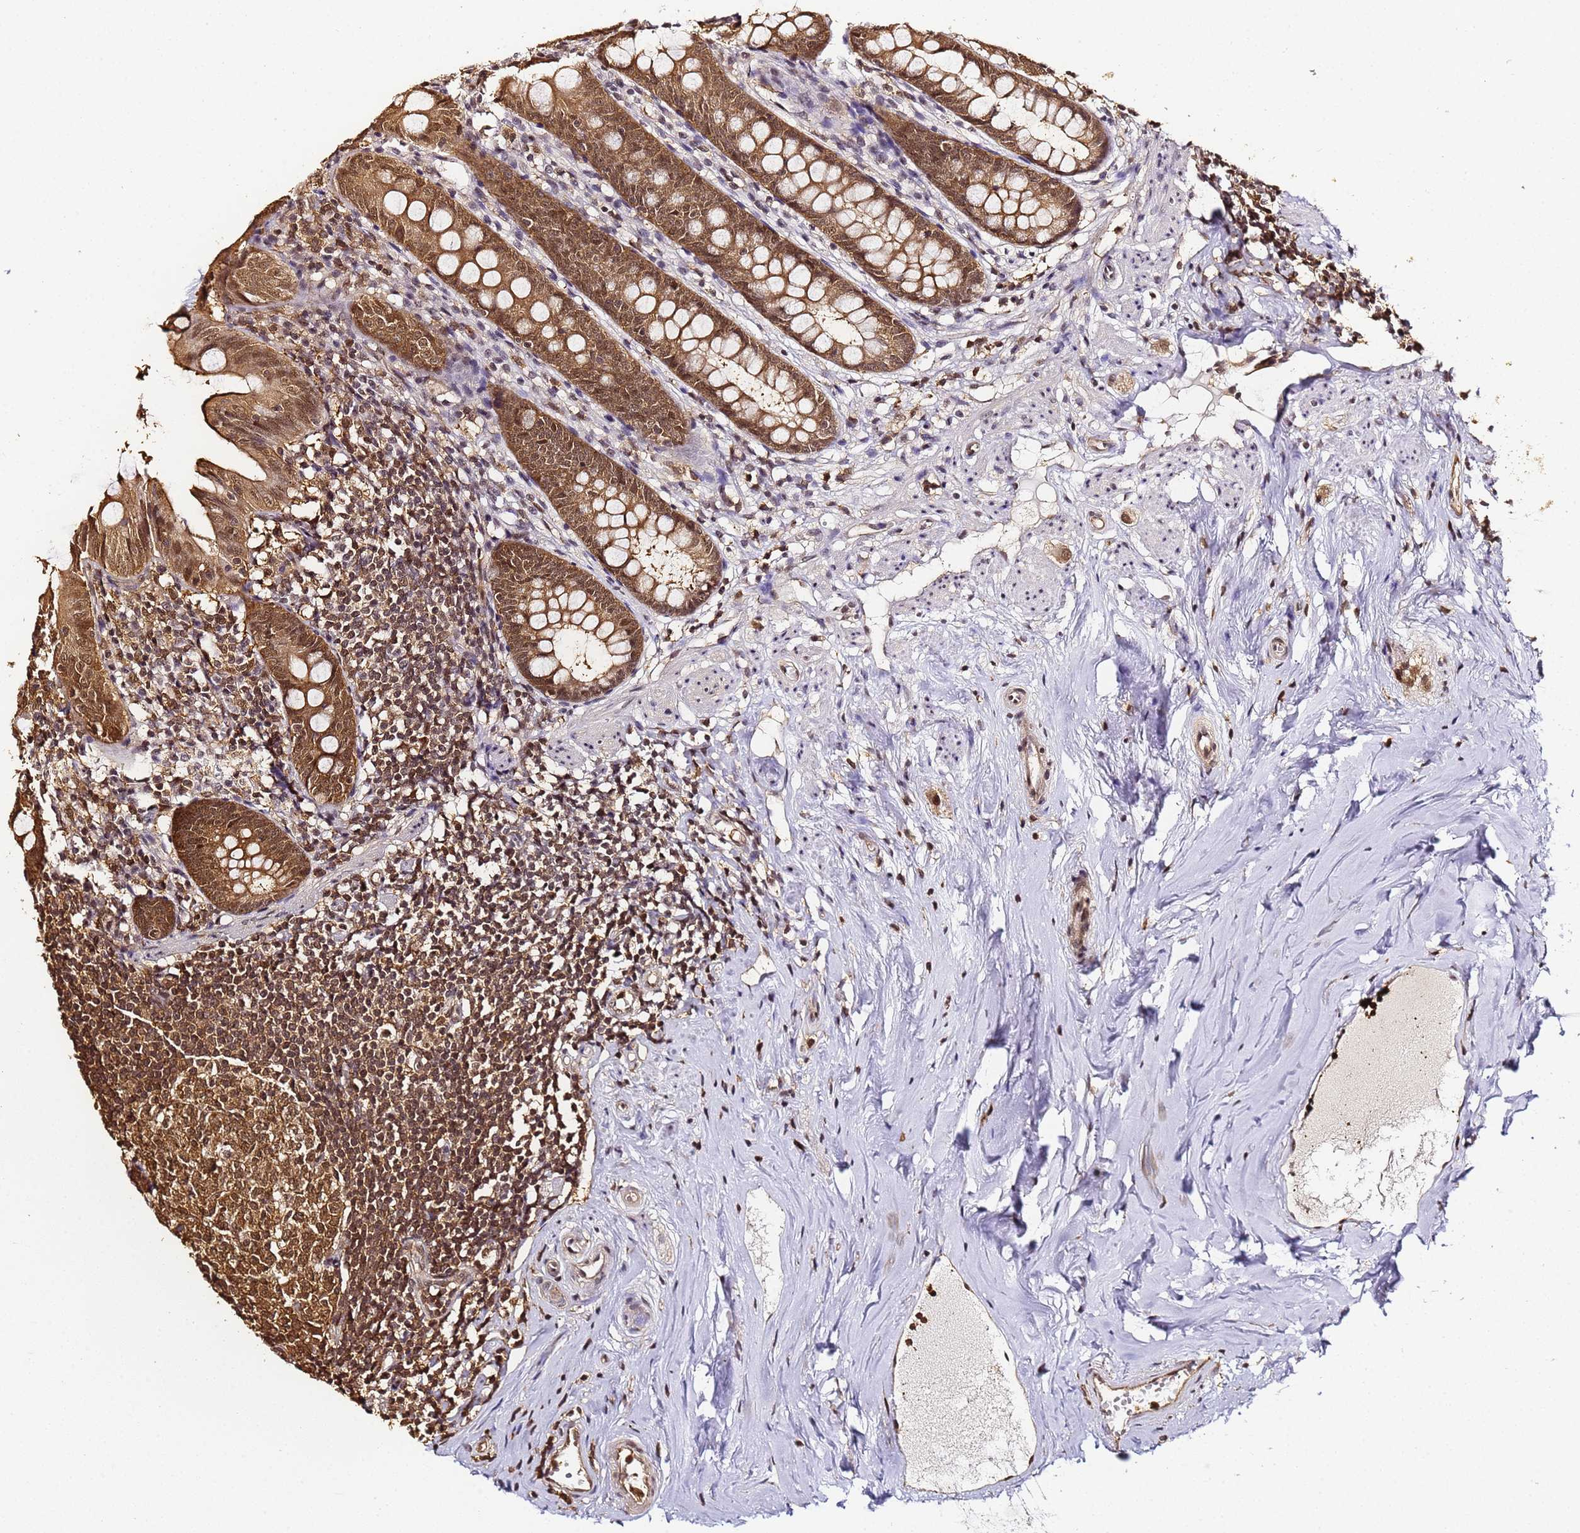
{"staining": {"intensity": "moderate", "quantity": ">75%", "location": "cytoplasmic/membranous,nuclear"}, "tissue": "appendix", "cell_type": "Glandular cells", "image_type": "normal", "snomed": [{"axis": "morphology", "description": "Normal tissue, NOS"}, {"axis": "topography", "description": "Appendix"}], "caption": "The image demonstrates immunohistochemical staining of benign appendix. There is moderate cytoplasmic/membranous,nuclear expression is appreciated in about >75% of glandular cells.", "gene": "PPP4C", "patient": {"sex": "female", "age": 51}}